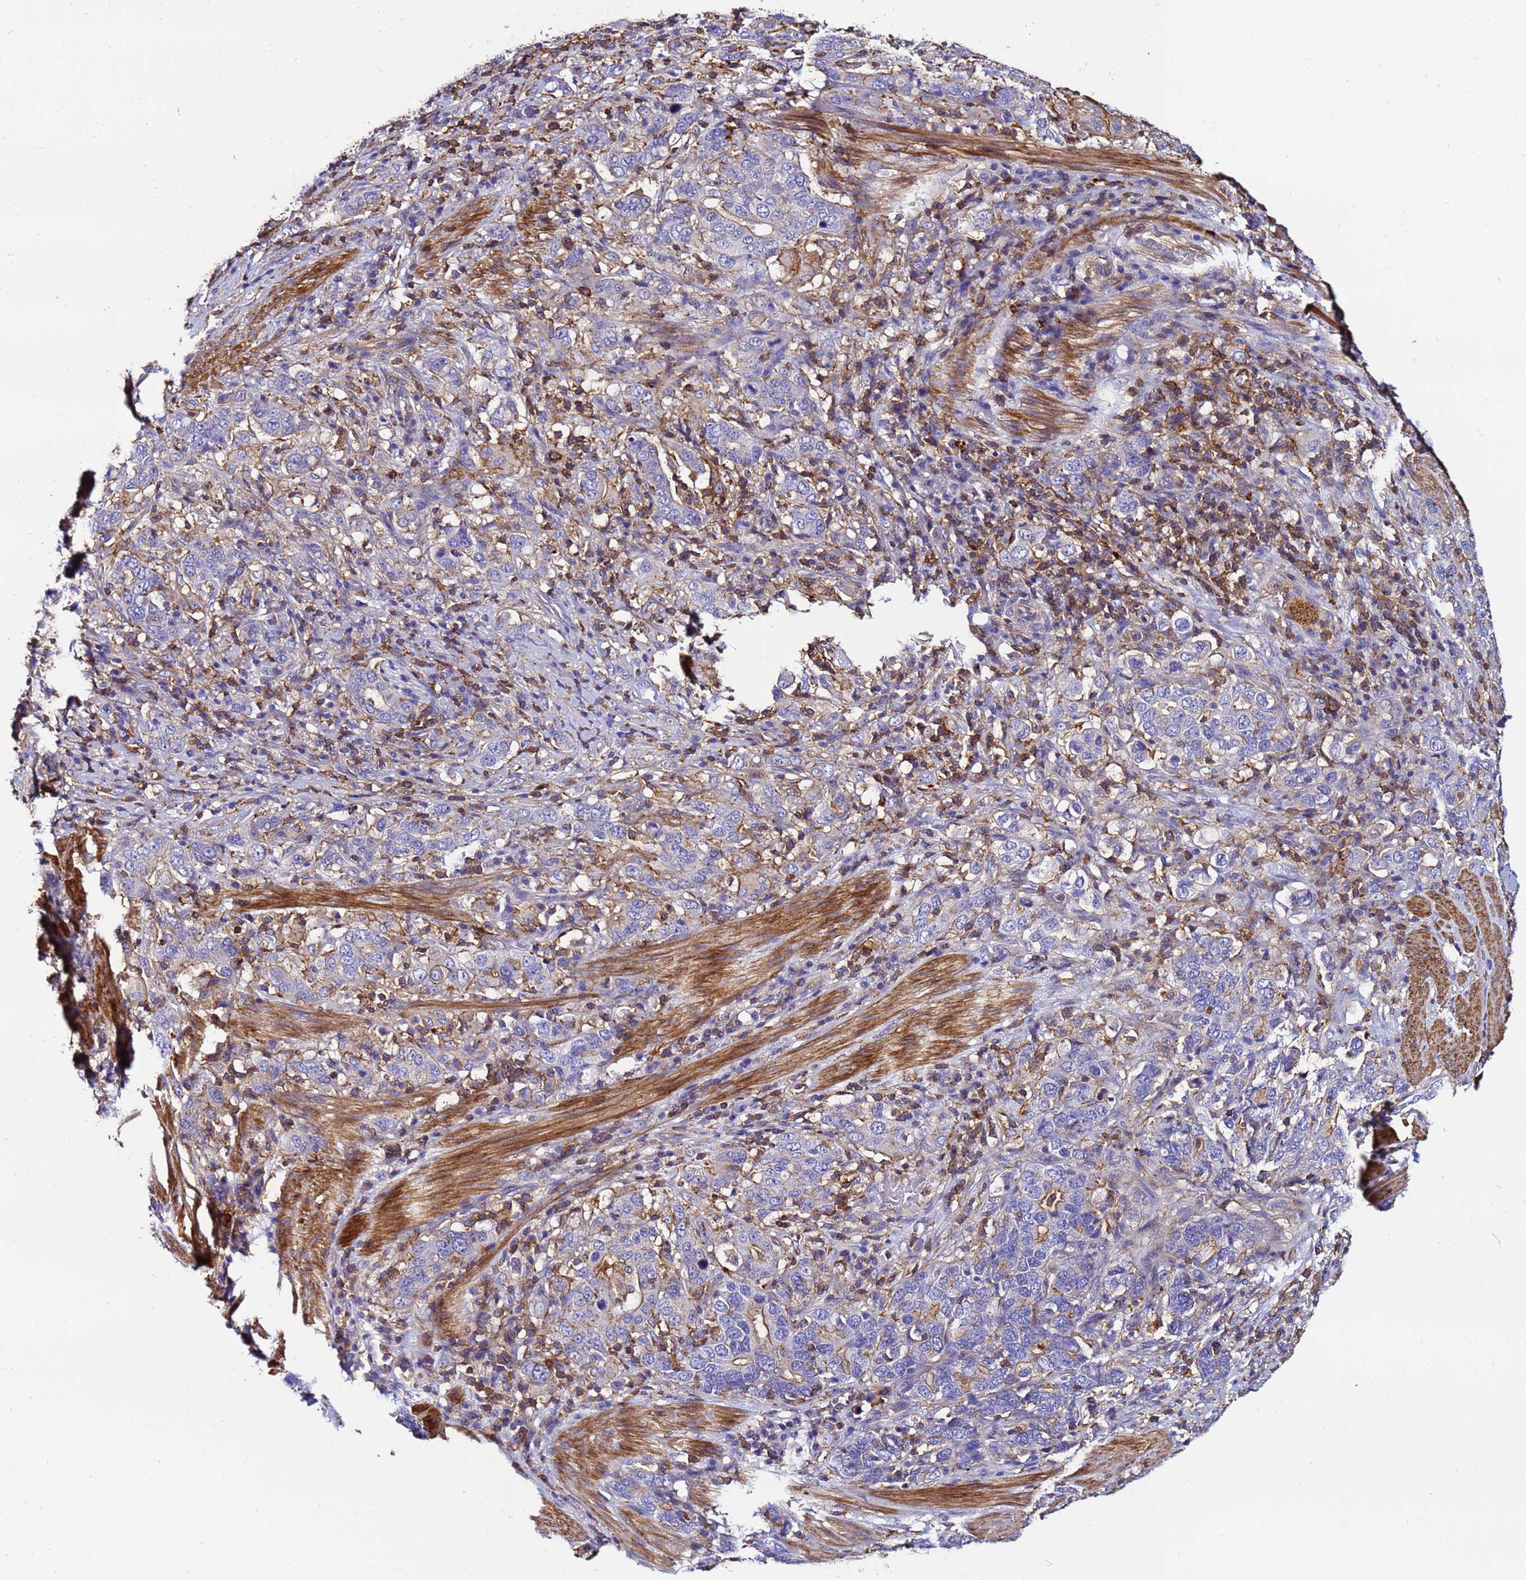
{"staining": {"intensity": "moderate", "quantity": "<25%", "location": "cytoplasmic/membranous"}, "tissue": "stomach cancer", "cell_type": "Tumor cells", "image_type": "cancer", "snomed": [{"axis": "morphology", "description": "Adenocarcinoma, NOS"}, {"axis": "topography", "description": "Stomach, upper"}, {"axis": "topography", "description": "Stomach"}], "caption": "Moderate cytoplasmic/membranous protein expression is appreciated in about <25% of tumor cells in stomach adenocarcinoma.", "gene": "ACTB", "patient": {"sex": "male", "age": 62}}